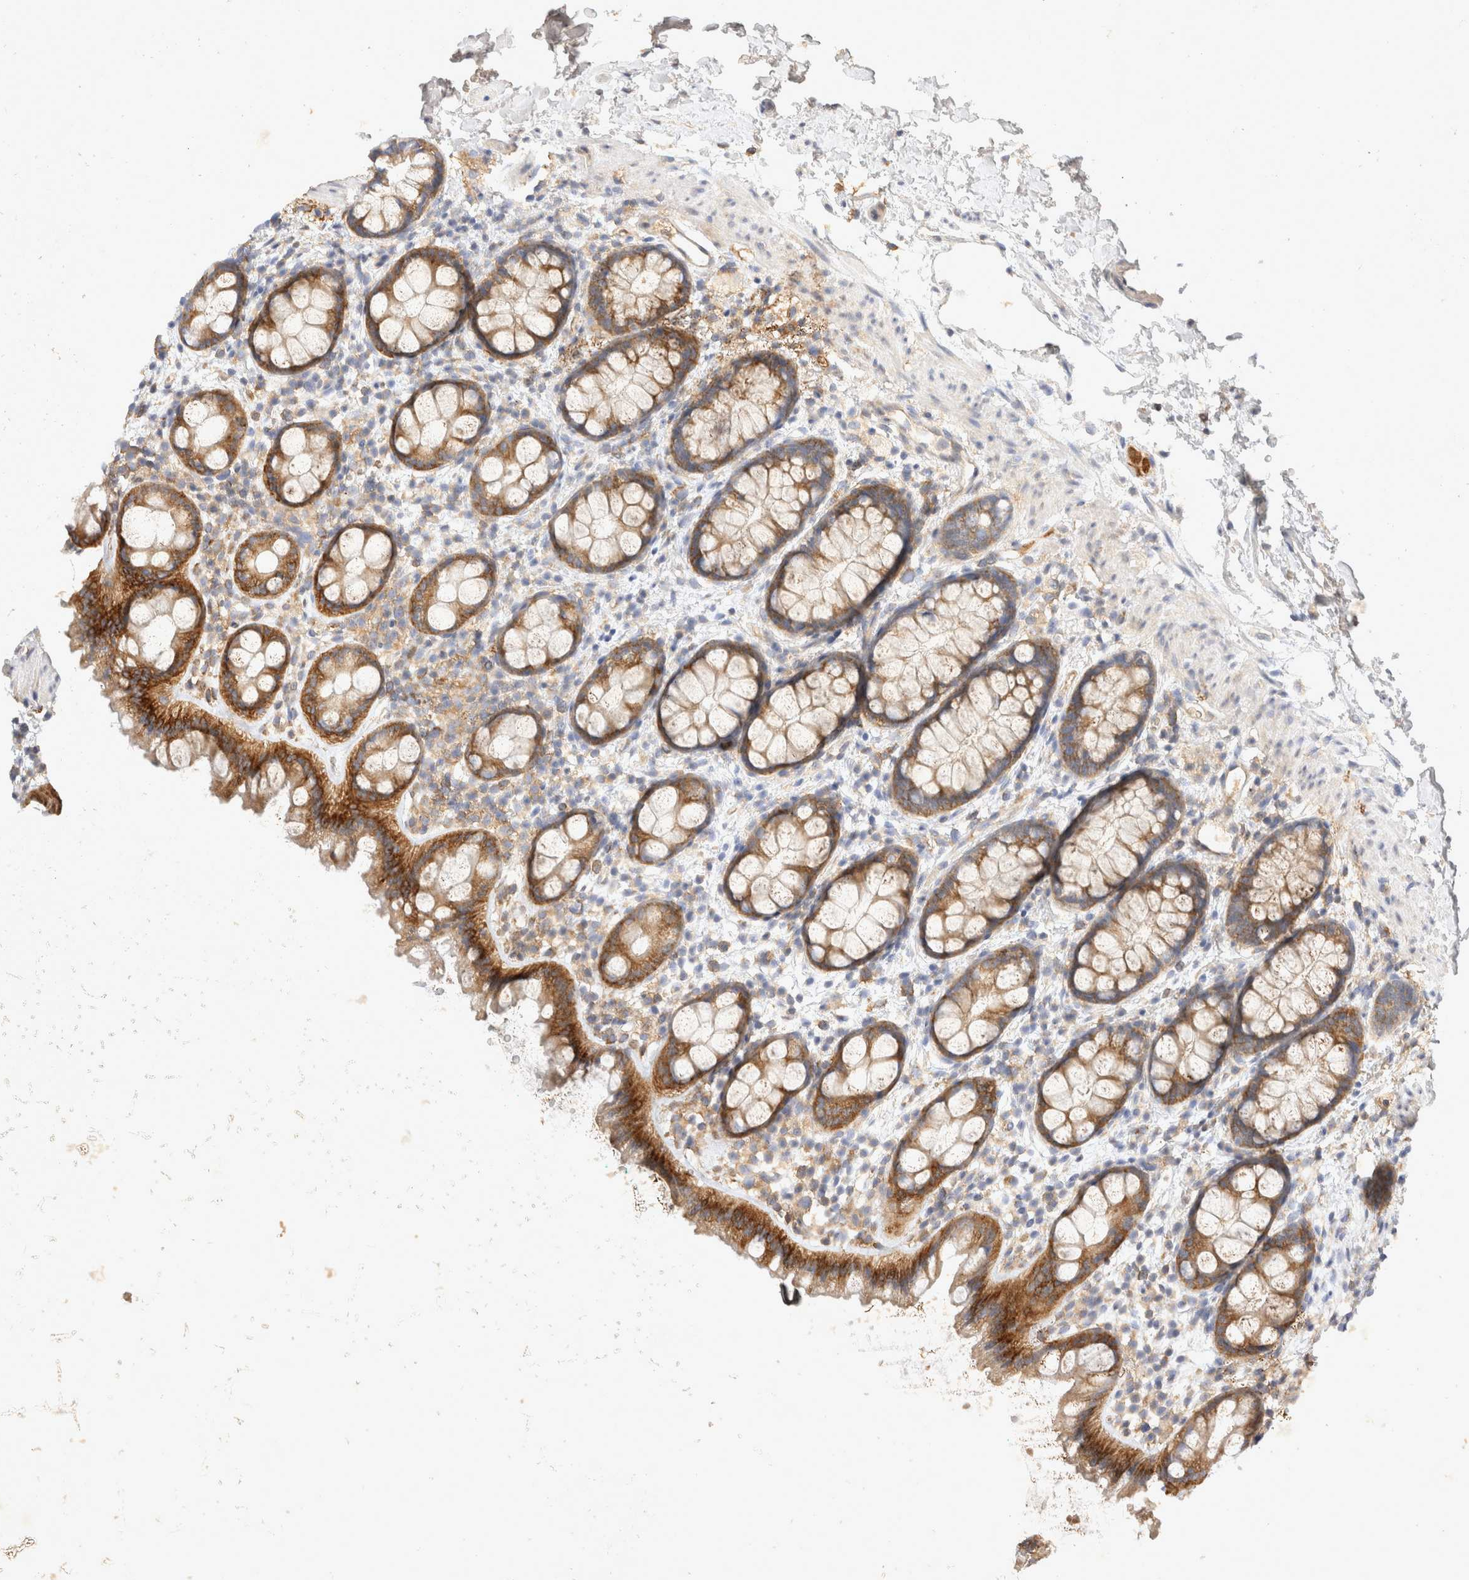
{"staining": {"intensity": "strong", "quantity": ">75%", "location": "cytoplasmic/membranous"}, "tissue": "rectum", "cell_type": "Glandular cells", "image_type": "normal", "snomed": [{"axis": "morphology", "description": "Normal tissue, NOS"}, {"axis": "topography", "description": "Rectum"}], "caption": "Protein staining exhibits strong cytoplasmic/membranous positivity in approximately >75% of glandular cells in unremarkable rectum. (DAB IHC, brown staining for protein, blue staining for nuclei).", "gene": "EIF4G3", "patient": {"sex": "female", "age": 65}}